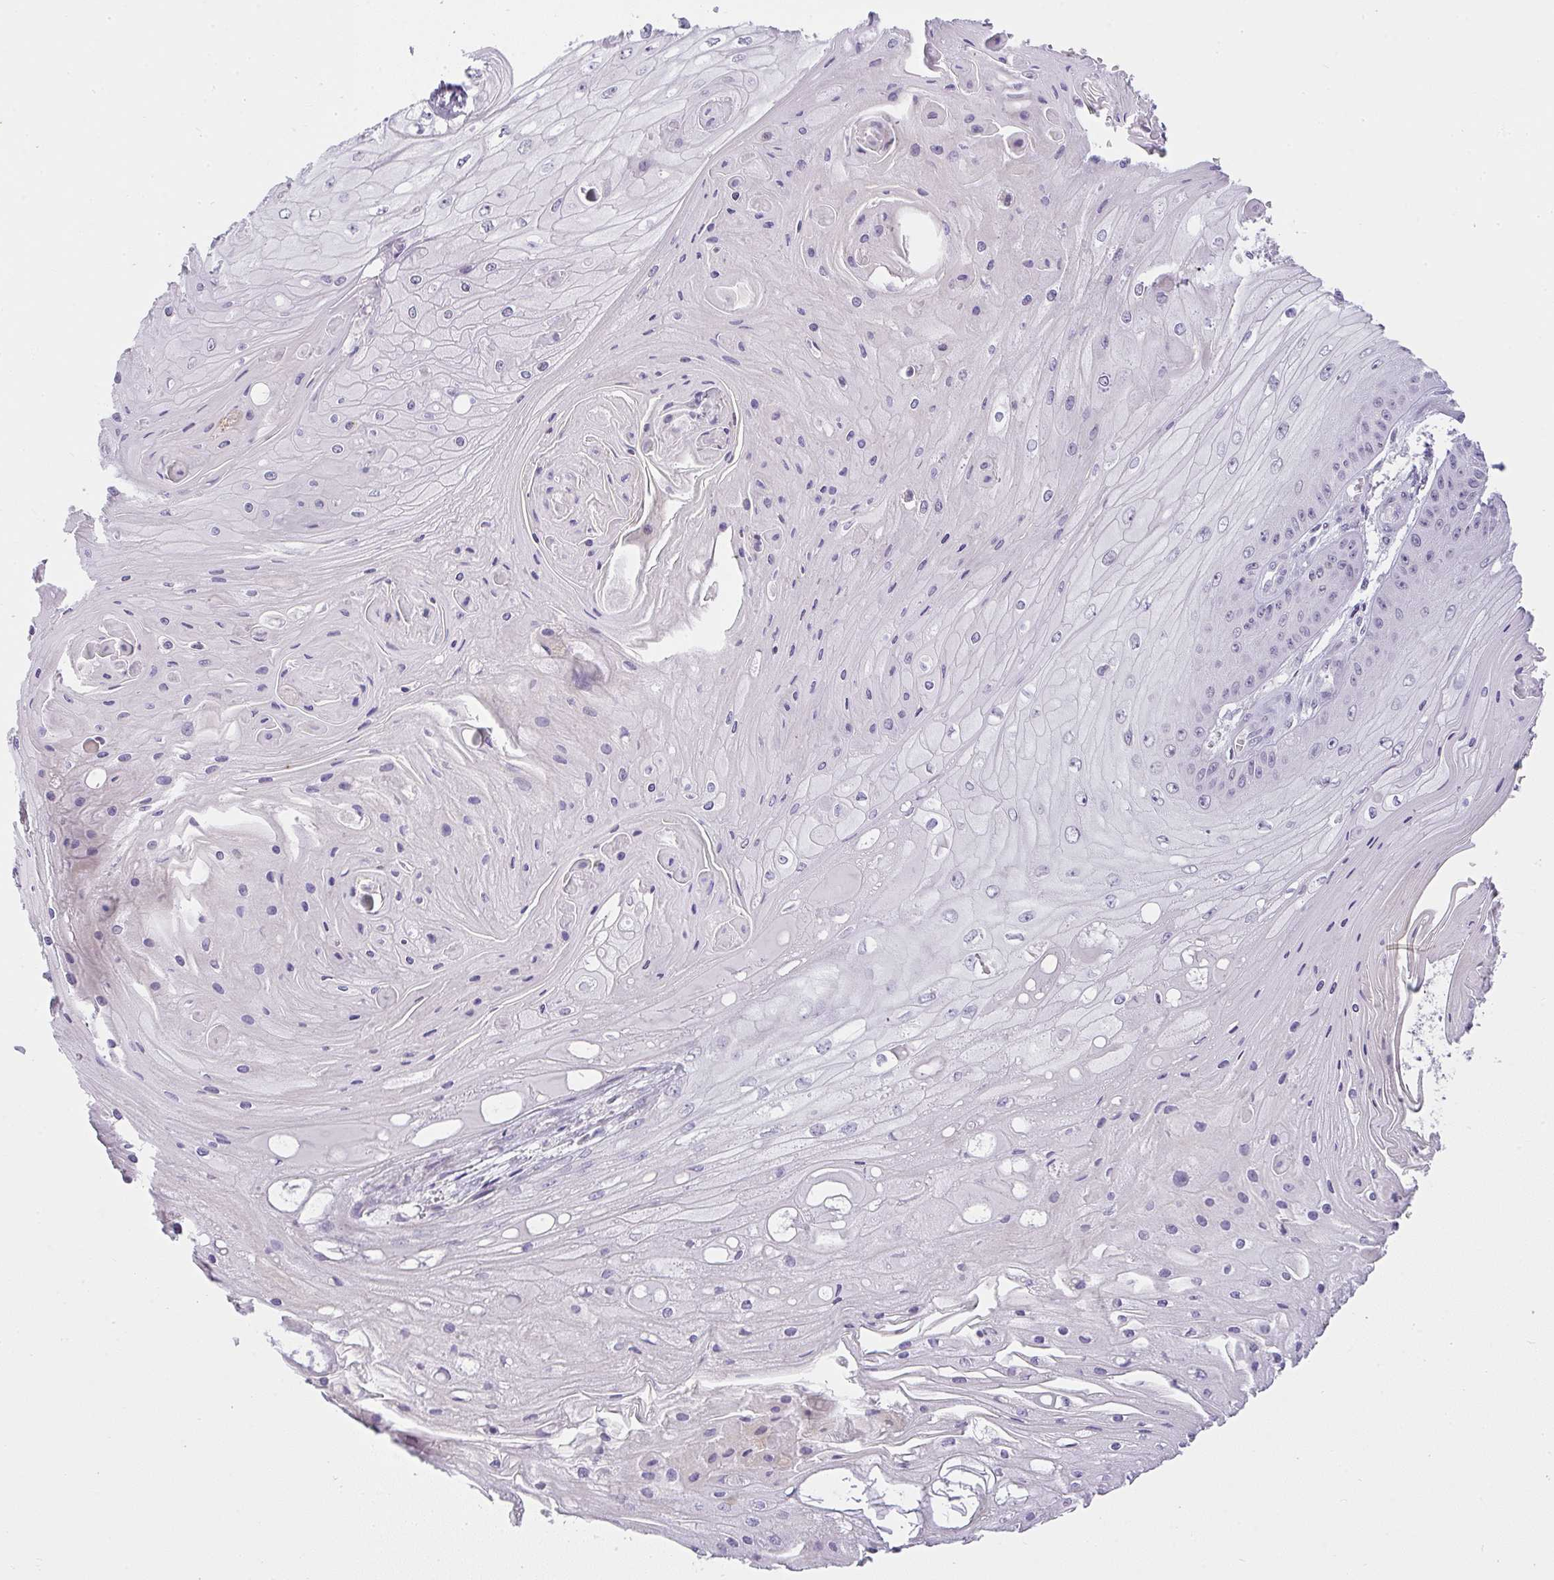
{"staining": {"intensity": "negative", "quantity": "none", "location": "none"}, "tissue": "skin cancer", "cell_type": "Tumor cells", "image_type": "cancer", "snomed": [{"axis": "morphology", "description": "Squamous cell carcinoma, NOS"}, {"axis": "topography", "description": "Skin"}], "caption": "Human skin cancer (squamous cell carcinoma) stained for a protein using immunohistochemistry (IHC) exhibits no expression in tumor cells.", "gene": "CACNA1S", "patient": {"sex": "male", "age": 70}}